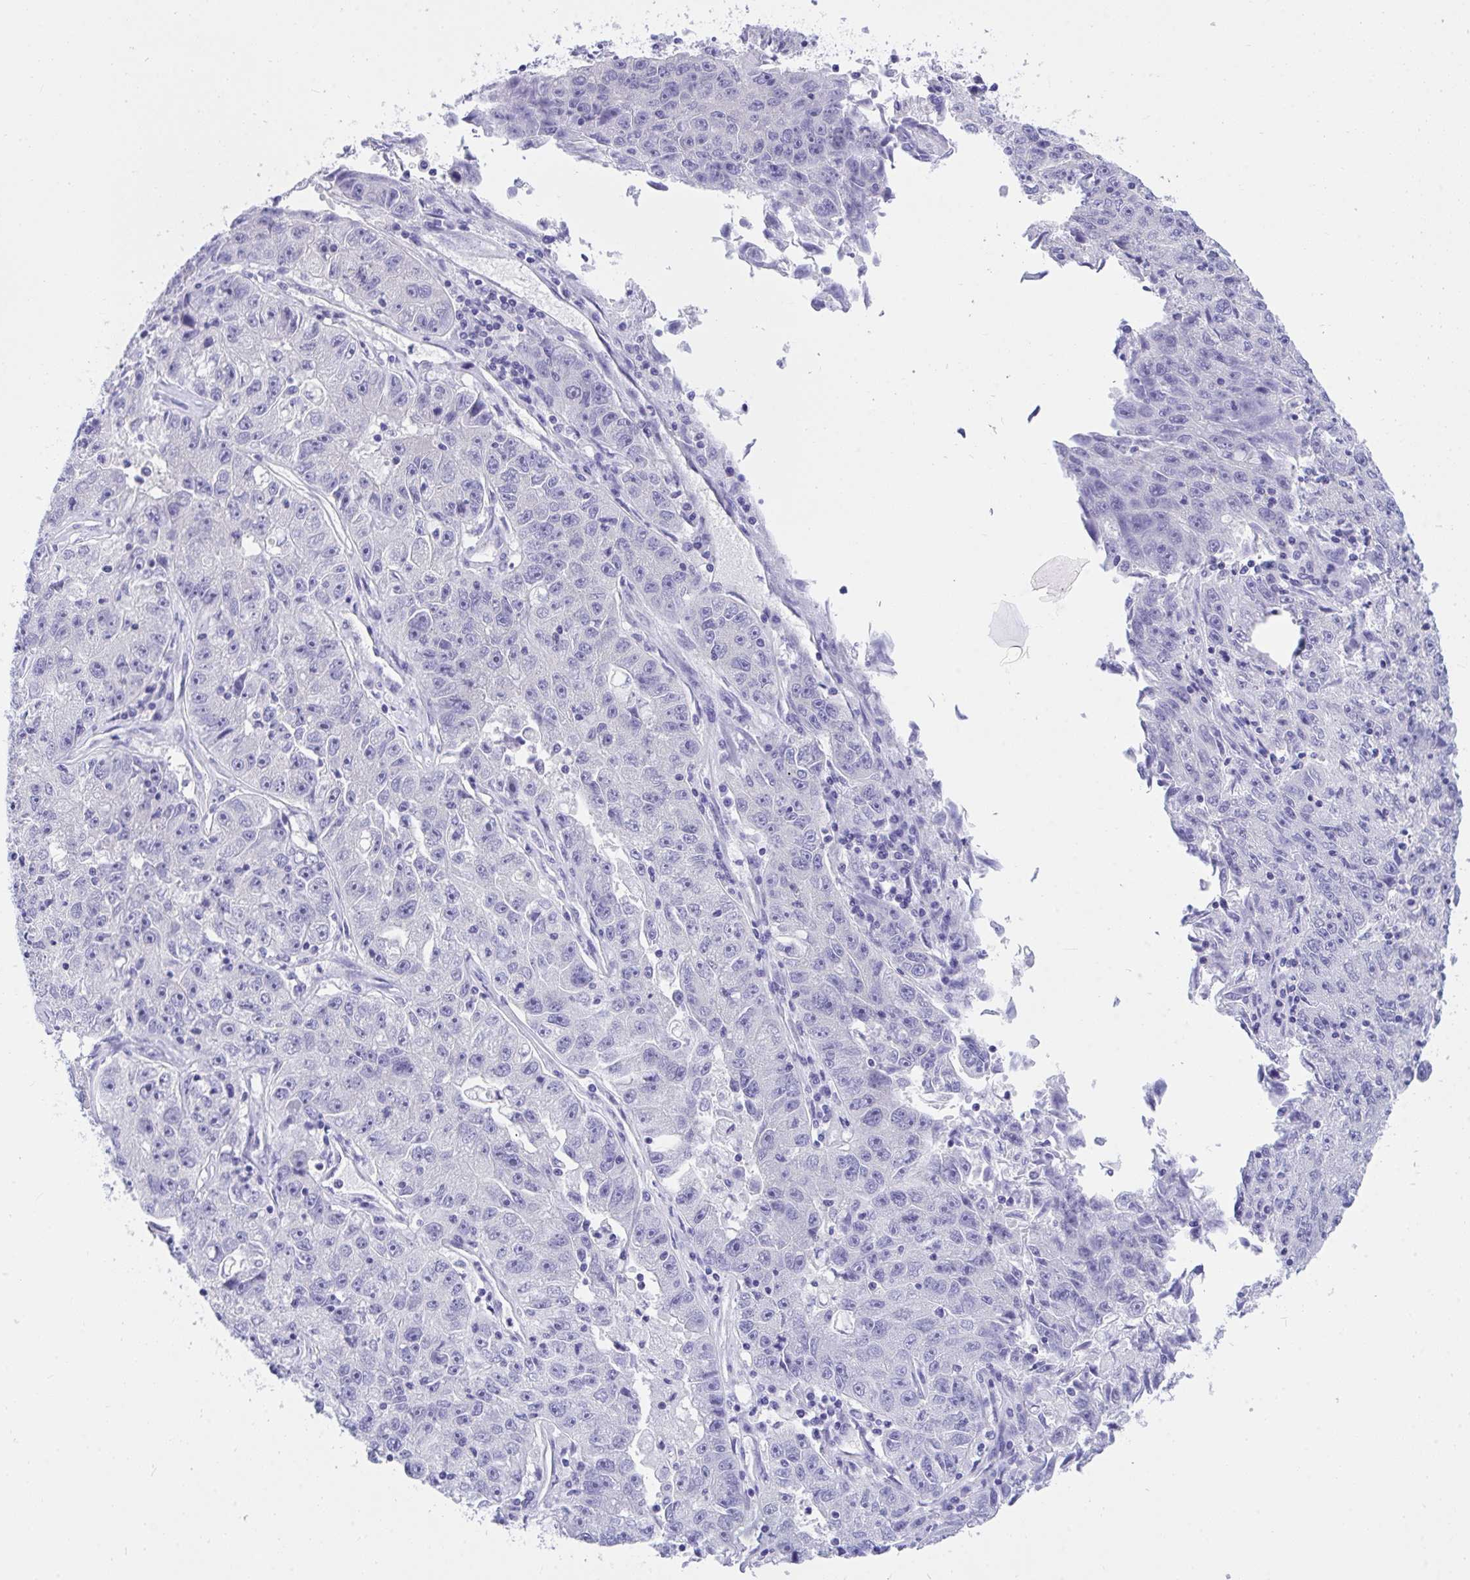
{"staining": {"intensity": "negative", "quantity": "none", "location": "none"}, "tissue": "lung cancer", "cell_type": "Tumor cells", "image_type": "cancer", "snomed": [{"axis": "morphology", "description": "Normal morphology"}, {"axis": "morphology", "description": "Adenocarcinoma, NOS"}, {"axis": "topography", "description": "Lymph node"}, {"axis": "topography", "description": "Lung"}], "caption": "Image shows no significant protein staining in tumor cells of lung cancer.", "gene": "TLN2", "patient": {"sex": "female", "age": 57}}